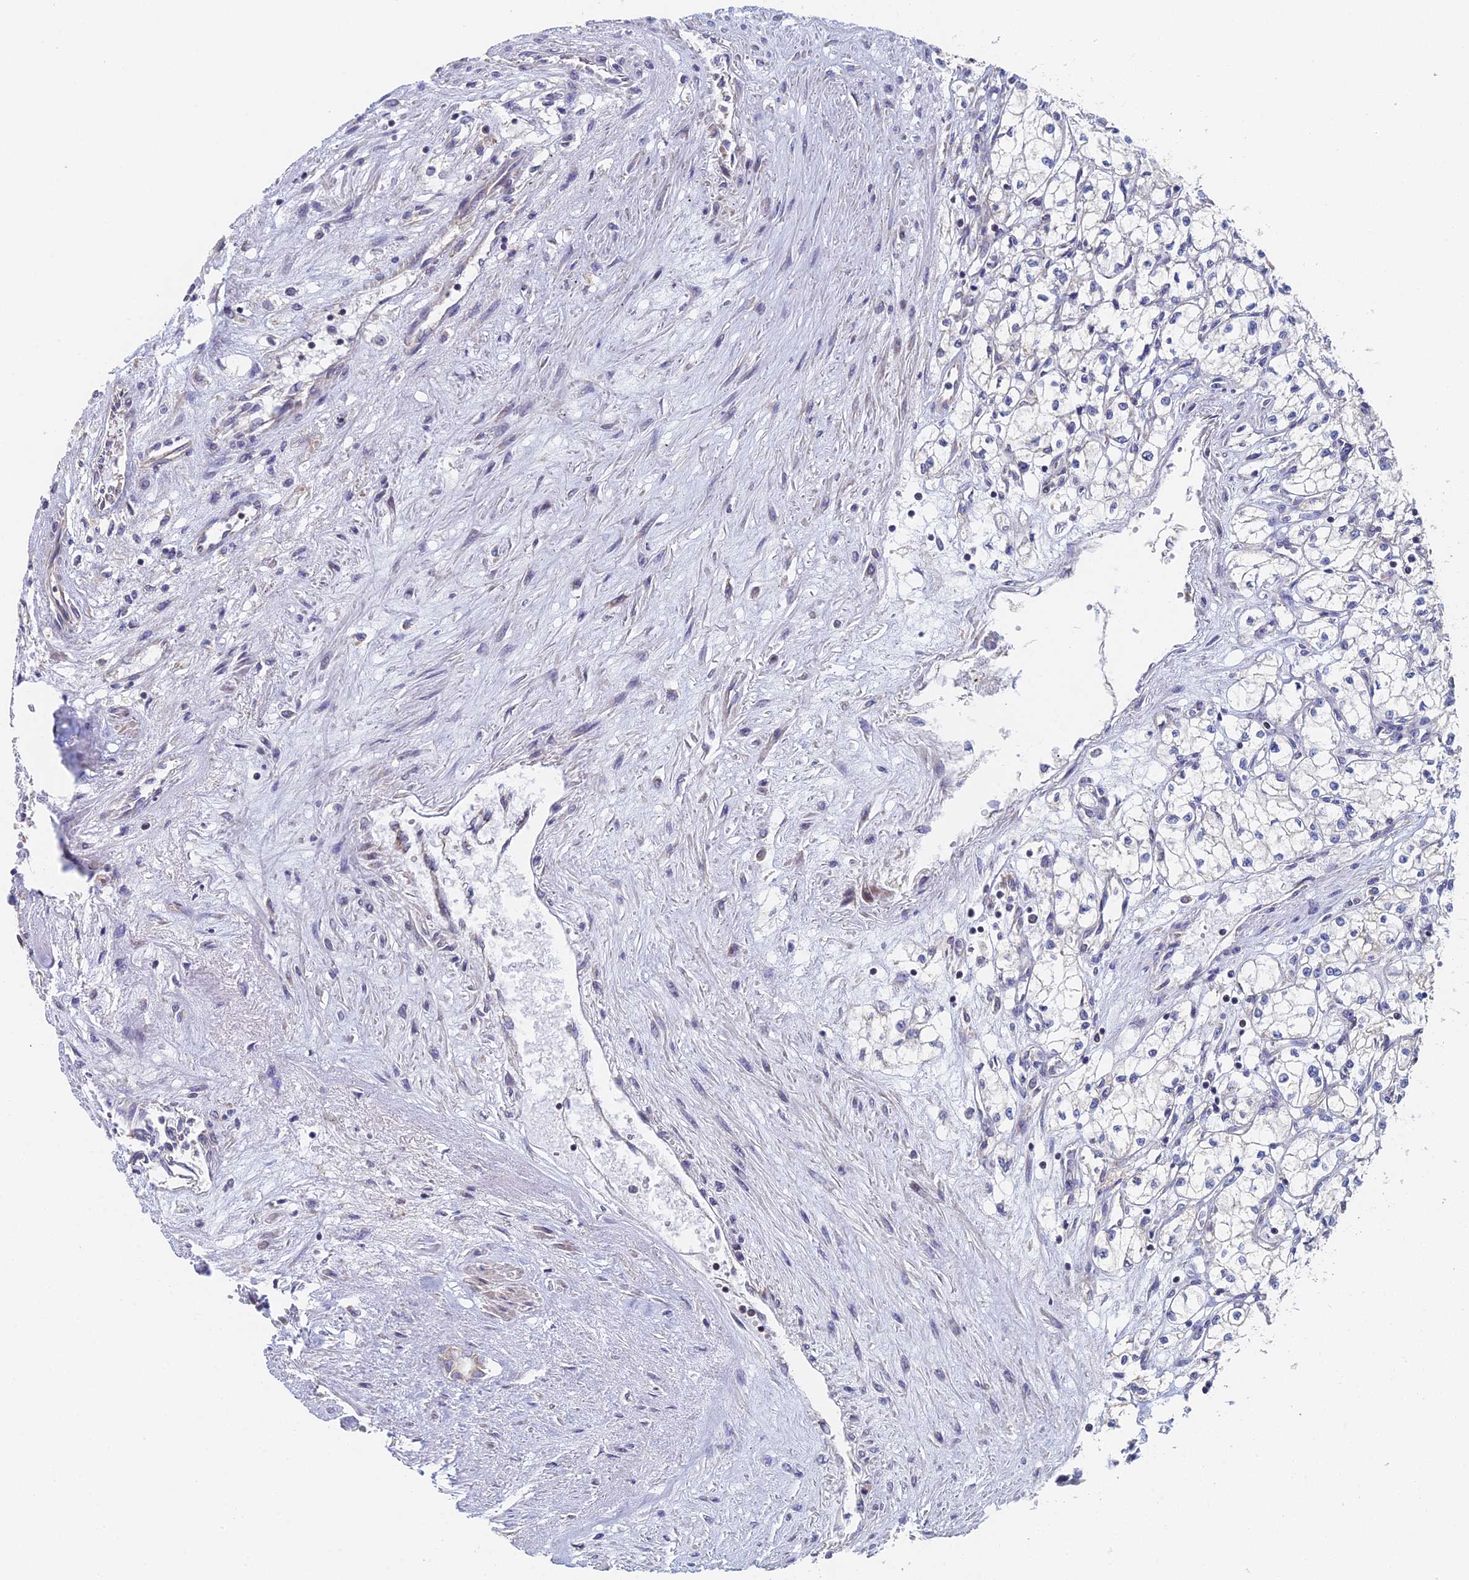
{"staining": {"intensity": "negative", "quantity": "none", "location": "none"}, "tissue": "renal cancer", "cell_type": "Tumor cells", "image_type": "cancer", "snomed": [{"axis": "morphology", "description": "Adenocarcinoma, NOS"}, {"axis": "topography", "description": "Kidney"}], "caption": "Renal cancer (adenocarcinoma) was stained to show a protein in brown. There is no significant staining in tumor cells.", "gene": "ECSIT", "patient": {"sex": "male", "age": 59}}